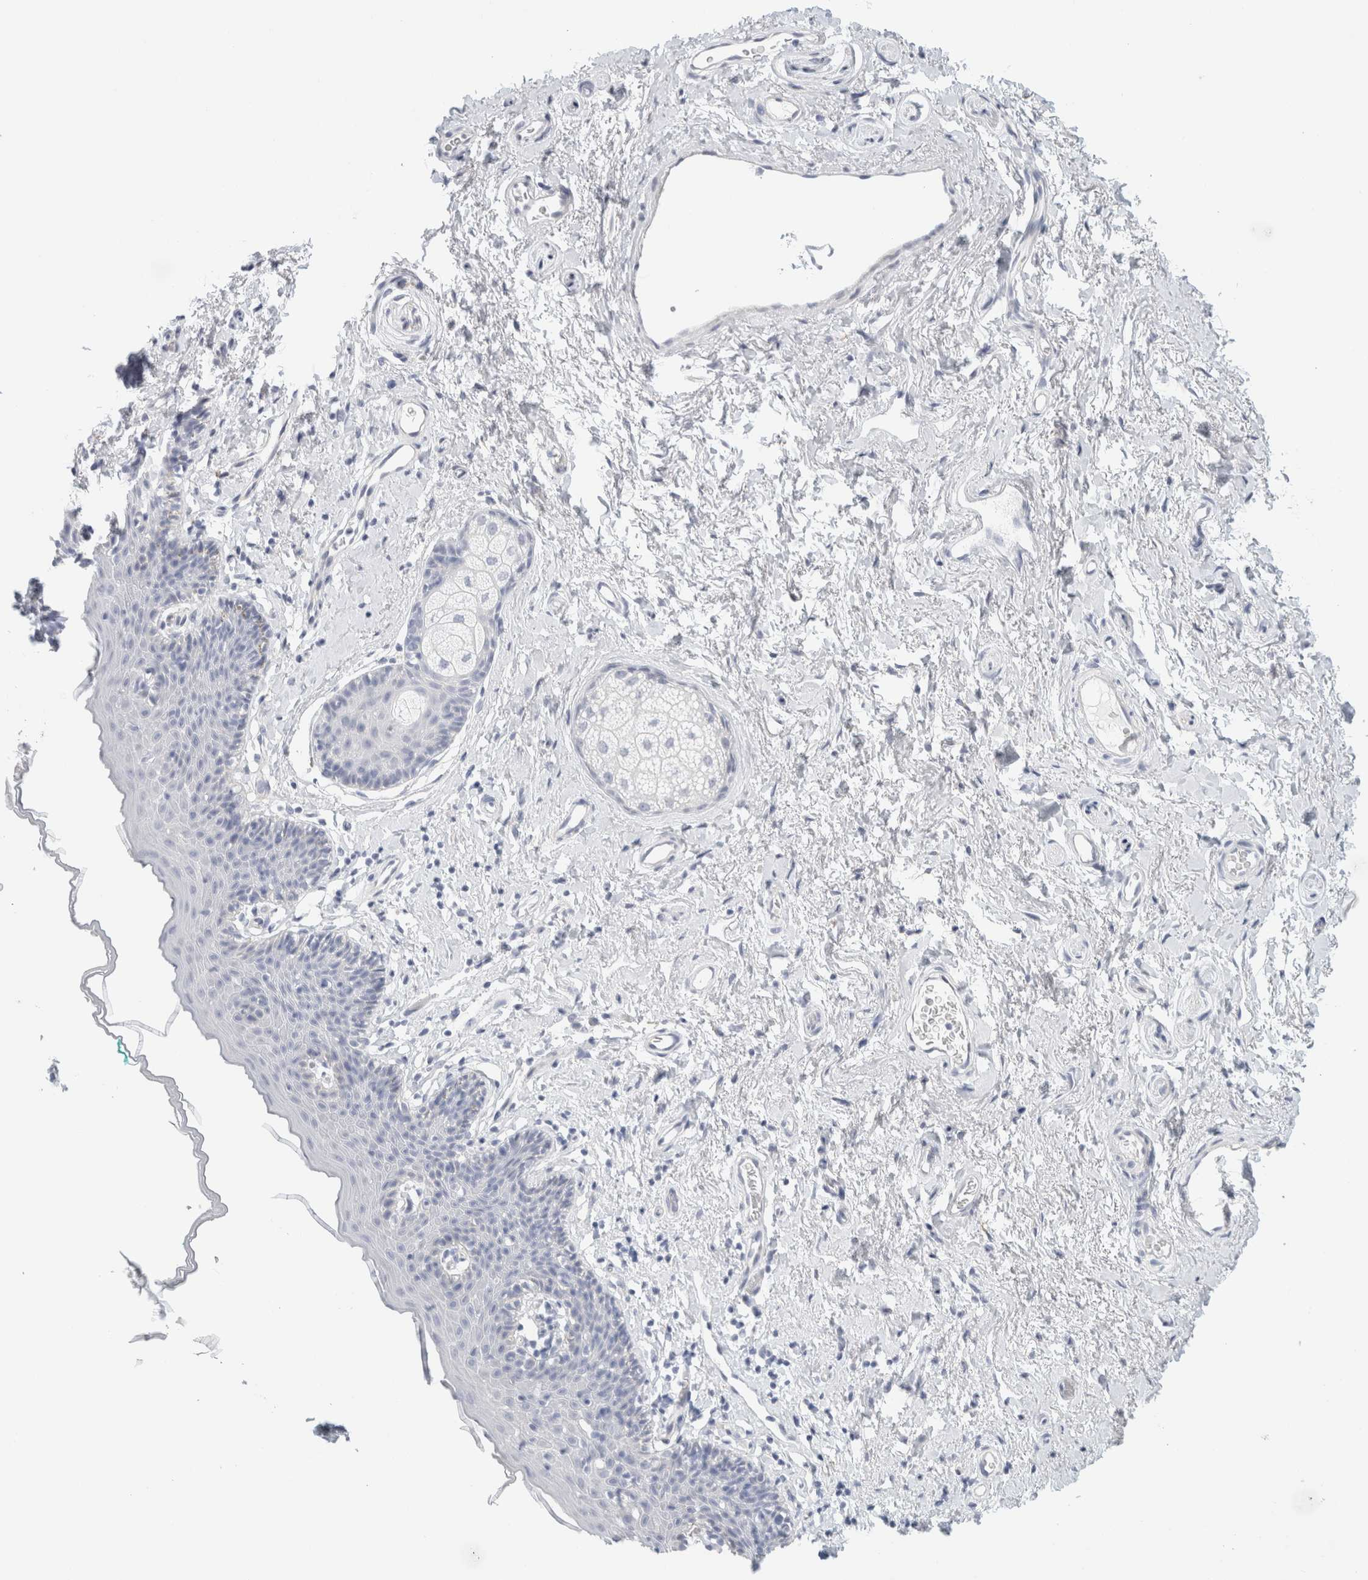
{"staining": {"intensity": "negative", "quantity": "none", "location": "none"}, "tissue": "skin", "cell_type": "Epidermal cells", "image_type": "normal", "snomed": [{"axis": "morphology", "description": "Normal tissue, NOS"}, {"axis": "topography", "description": "Vulva"}], "caption": "A micrograph of skin stained for a protein displays no brown staining in epidermal cells.", "gene": "RTN4", "patient": {"sex": "female", "age": 66}}